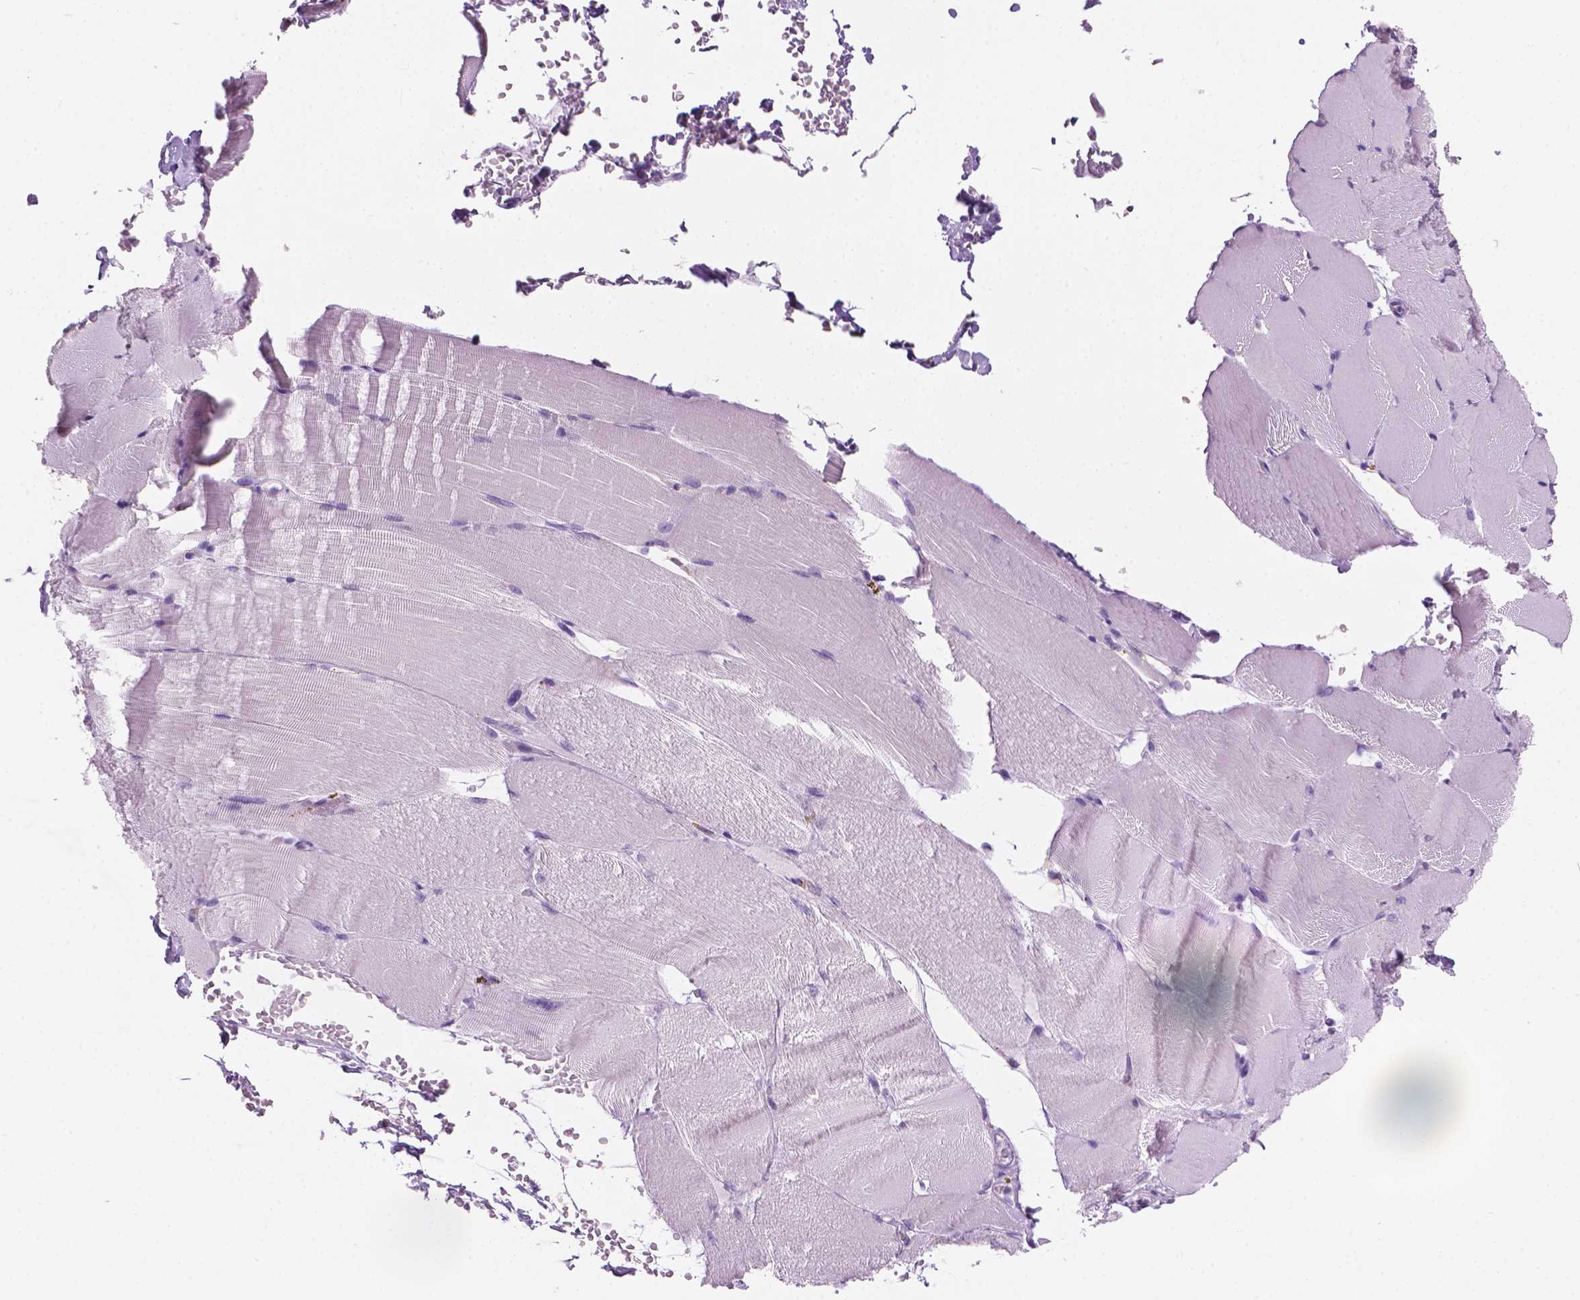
{"staining": {"intensity": "negative", "quantity": "none", "location": "none"}, "tissue": "skeletal muscle", "cell_type": "Myocytes", "image_type": "normal", "snomed": [{"axis": "morphology", "description": "Normal tissue, NOS"}, {"axis": "topography", "description": "Skeletal muscle"}], "caption": "Immunohistochemistry image of normal skeletal muscle: human skeletal muscle stained with DAB (3,3'-diaminobenzidine) exhibits no significant protein positivity in myocytes. Brightfield microscopy of IHC stained with DAB (brown) and hematoxylin (blue), captured at high magnification.", "gene": "TTC29", "patient": {"sex": "female", "age": 37}}